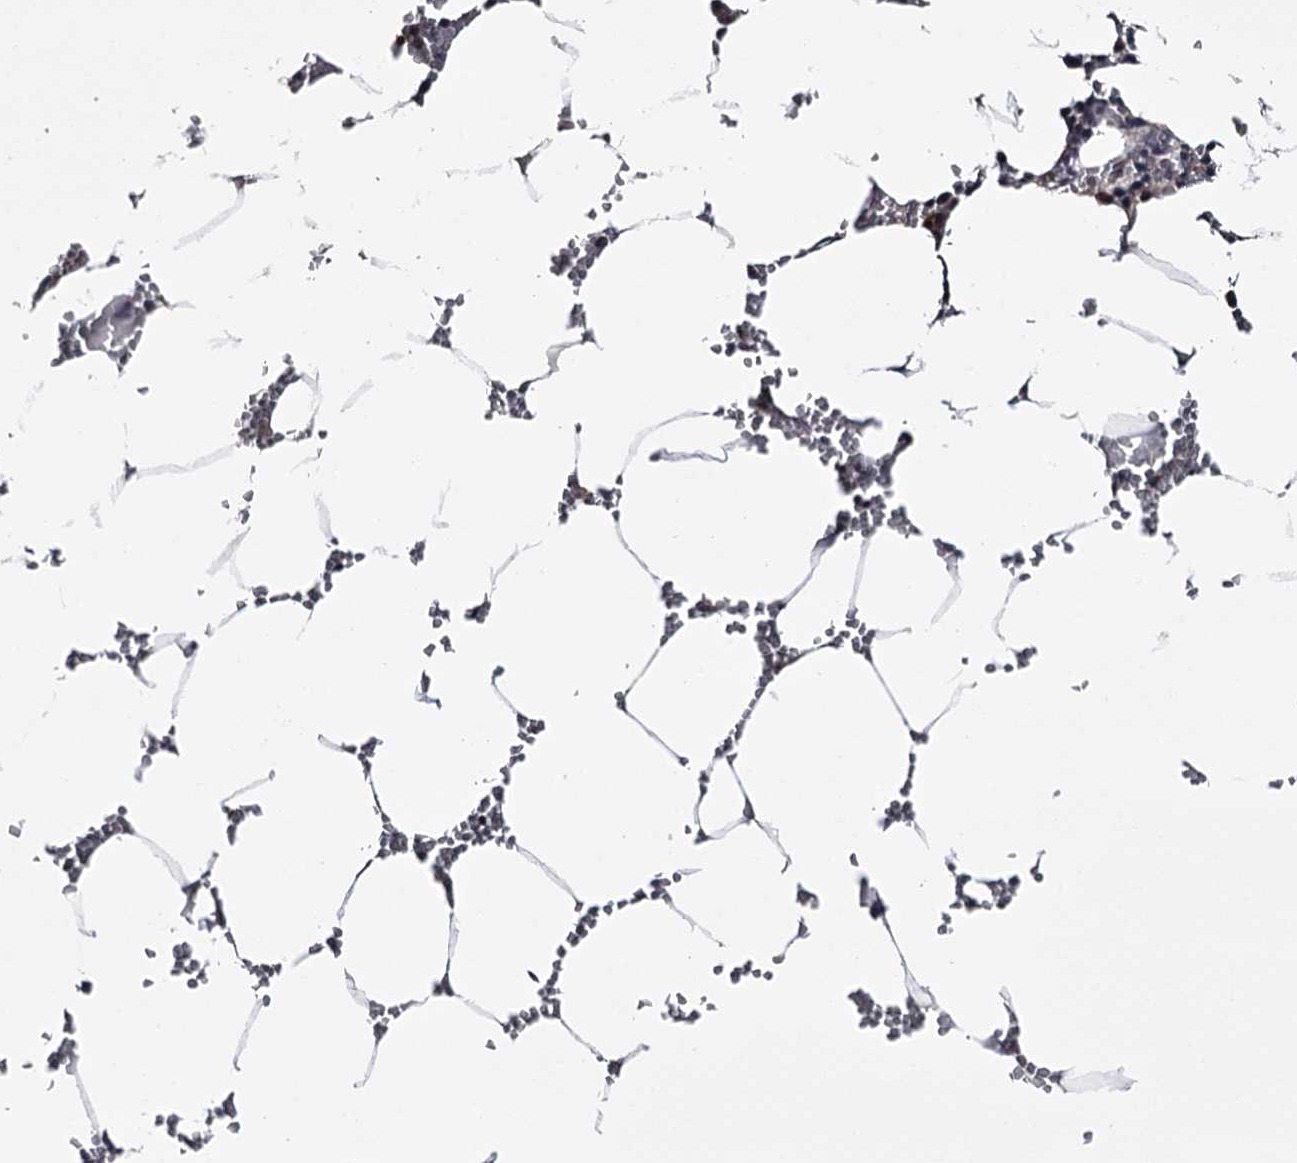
{"staining": {"intensity": "moderate", "quantity": "<25%", "location": "cytoplasmic/membranous"}, "tissue": "bone marrow", "cell_type": "Hematopoietic cells", "image_type": "normal", "snomed": [{"axis": "morphology", "description": "Normal tissue, NOS"}, {"axis": "topography", "description": "Bone marrow"}], "caption": "This micrograph reveals immunohistochemistry staining of normal bone marrow, with low moderate cytoplasmic/membranous positivity in about <25% of hematopoietic cells.", "gene": "GTSF1", "patient": {"sex": "male", "age": 70}}